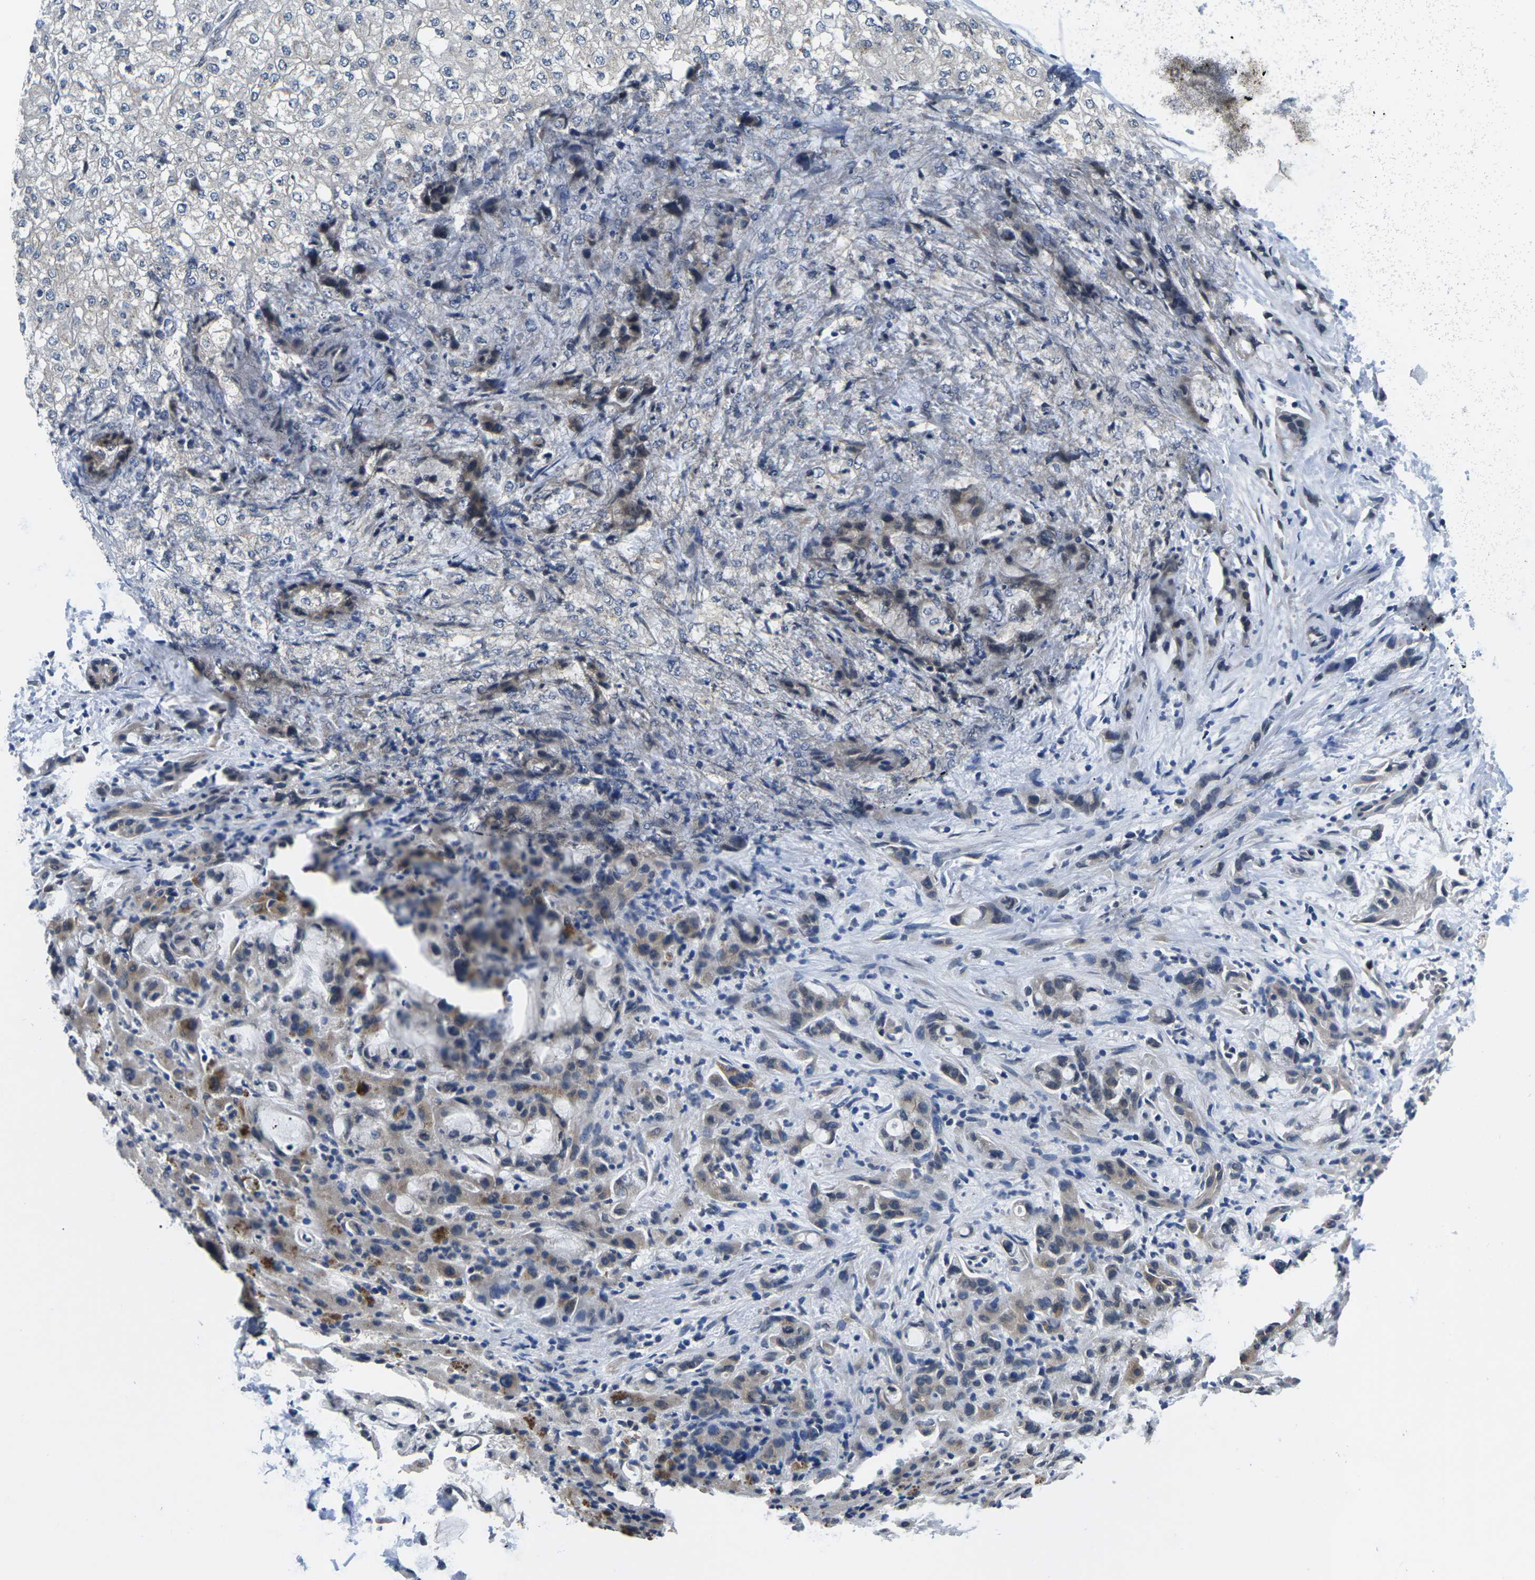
{"staining": {"intensity": "negative", "quantity": "none", "location": "none"}, "tissue": "liver cancer", "cell_type": "Tumor cells", "image_type": "cancer", "snomed": [{"axis": "morphology", "description": "Cholangiocarcinoma"}, {"axis": "topography", "description": "Liver"}], "caption": "The micrograph shows no significant staining in tumor cells of liver cancer.", "gene": "SNX10", "patient": {"sex": "female", "age": 72}}